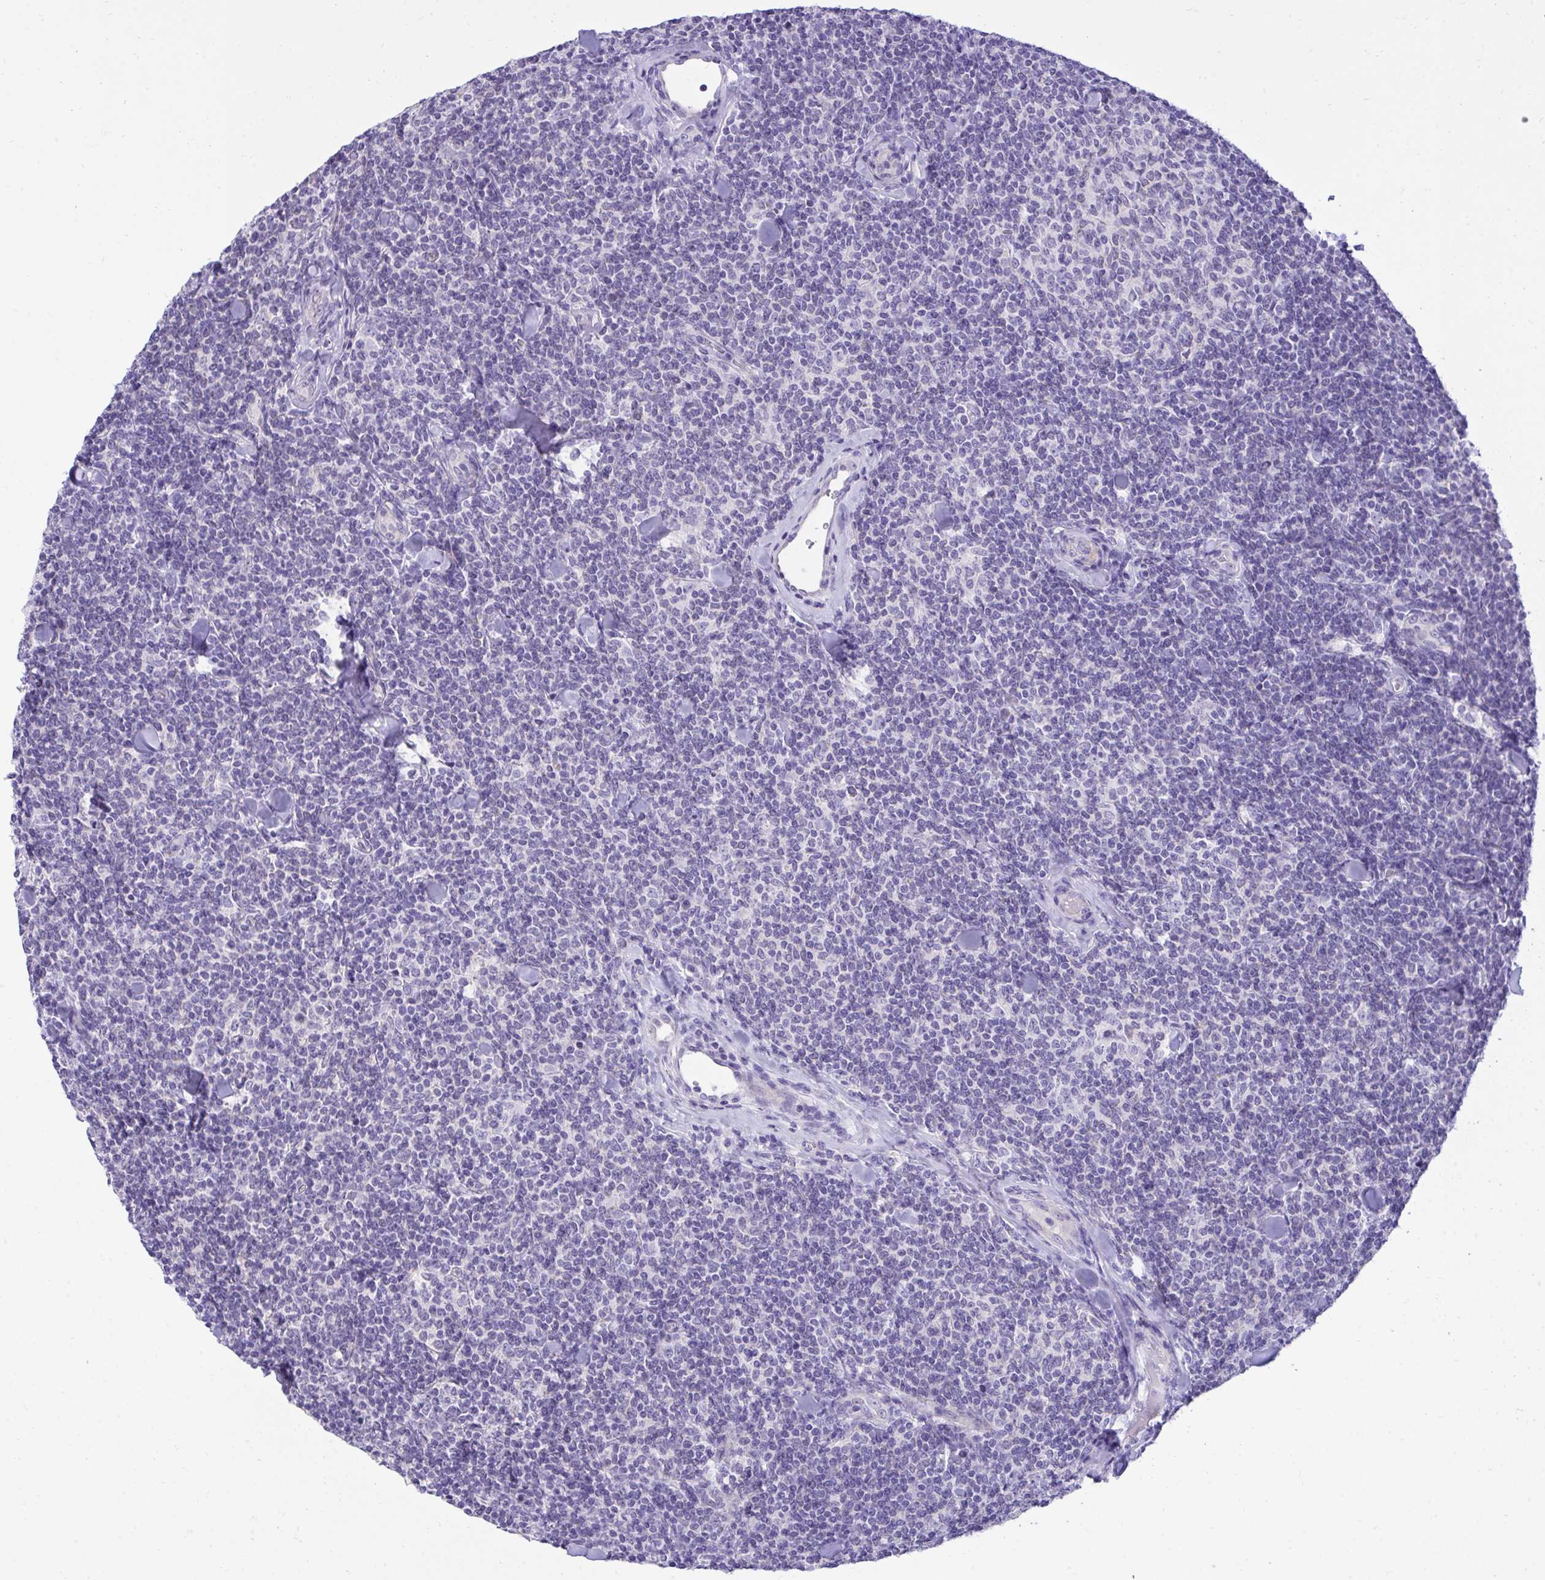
{"staining": {"intensity": "negative", "quantity": "none", "location": "none"}, "tissue": "lymphoma", "cell_type": "Tumor cells", "image_type": "cancer", "snomed": [{"axis": "morphology", "description": "Malignant lymphoma, non-Hodgkin's type, Low grade"}, {"axis": "topography", "description": "Lymph node"}], "caption": "This is an immunohistochemistry histopathology image of human lymphoma. There is no staining in tumor cells.", "gene": "TMCO5A", "patient": {"sex": "female", "age": 56}}